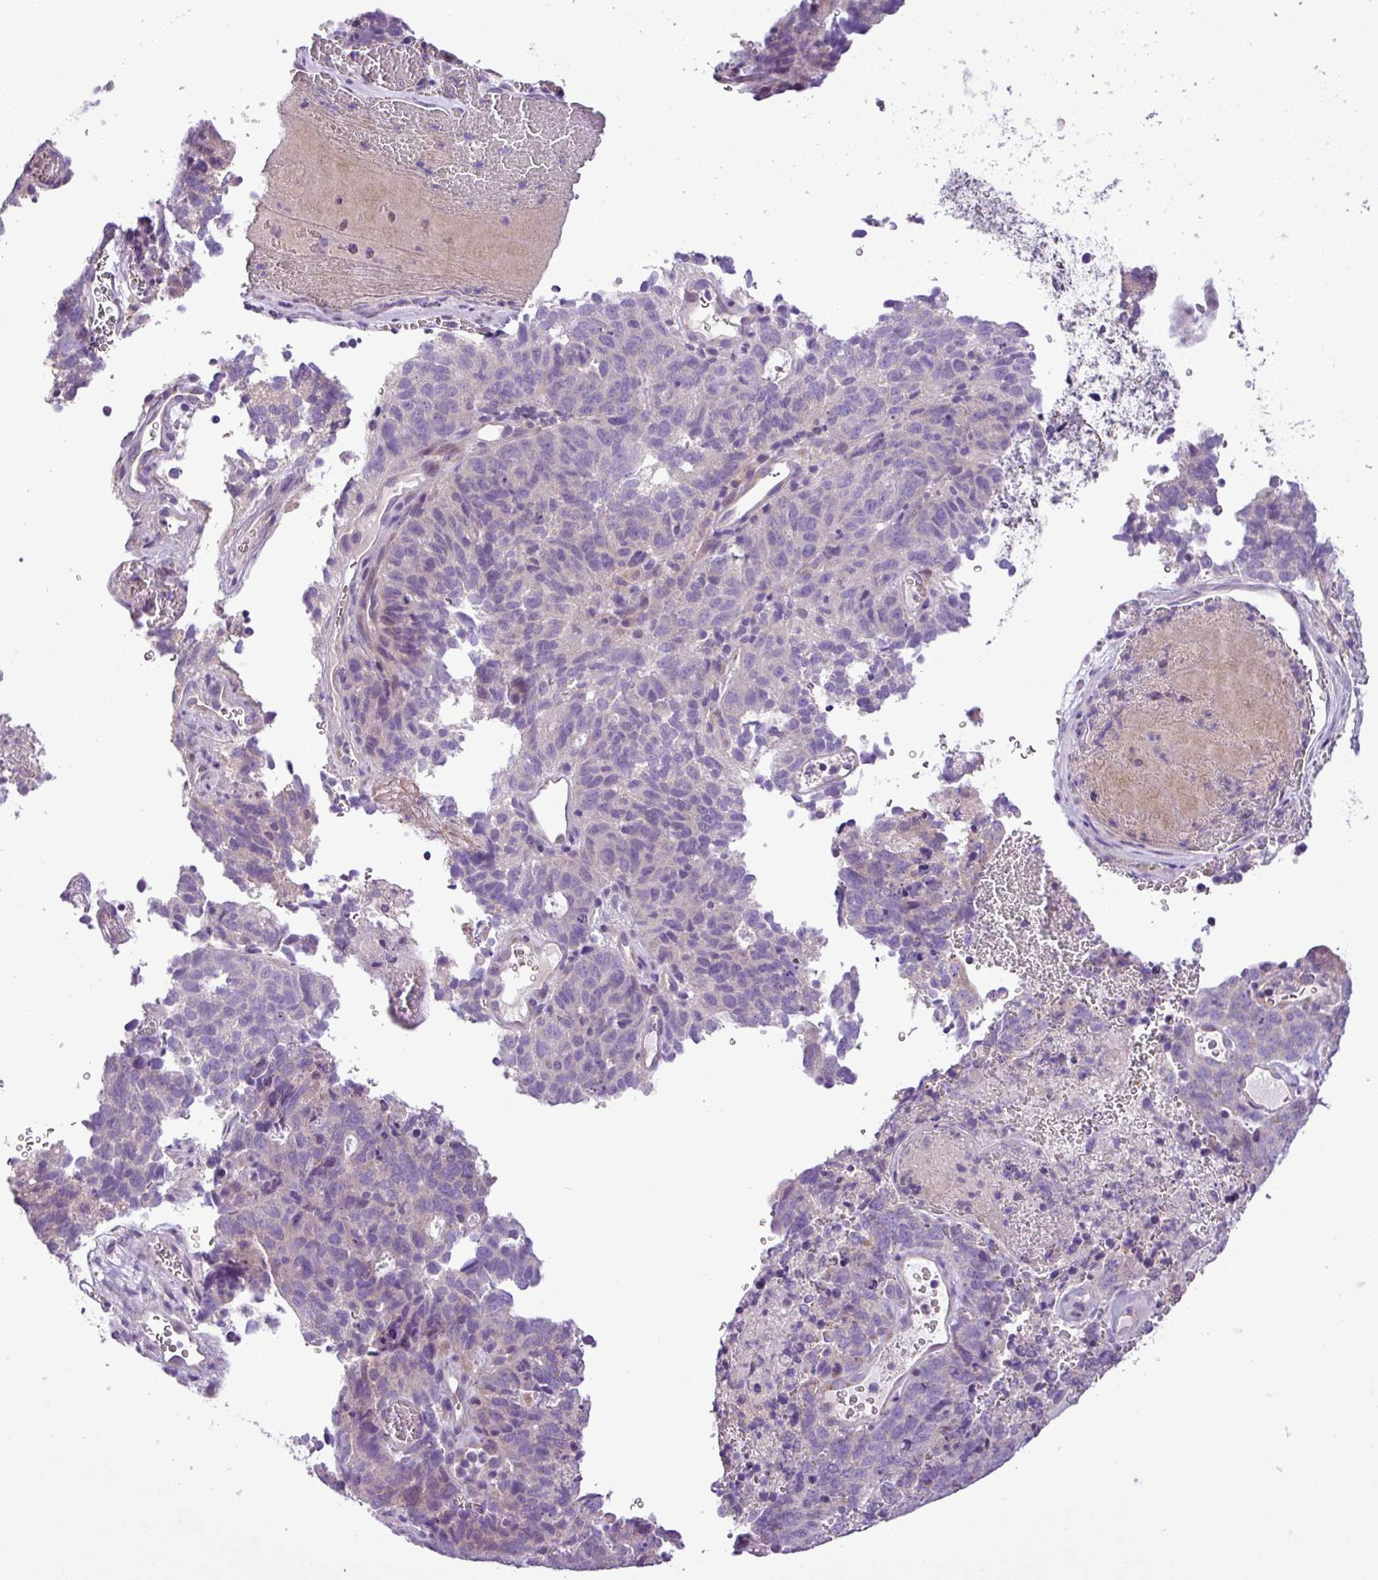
{"staining": {"intensity": "weak", "quantity": "<25%", "location": "cytoplasmic/membranous"}, "tissue": "cervical cancer", "cell_type": "Tumor cells", "image_type": "cancer", "snomed": [{"axis": "morphology", "description": "Adenocarcinoma, NOS"}, {"axis": "topography", "description": "Cervix"}], "caption": "IHC histopathology image of cervical adenocarcinoma stained for a protein (brown), which demonstrates no positivity in tumor cells.", "gene": "FAM183A", "patient": {"sex": "female", "age": 38}}